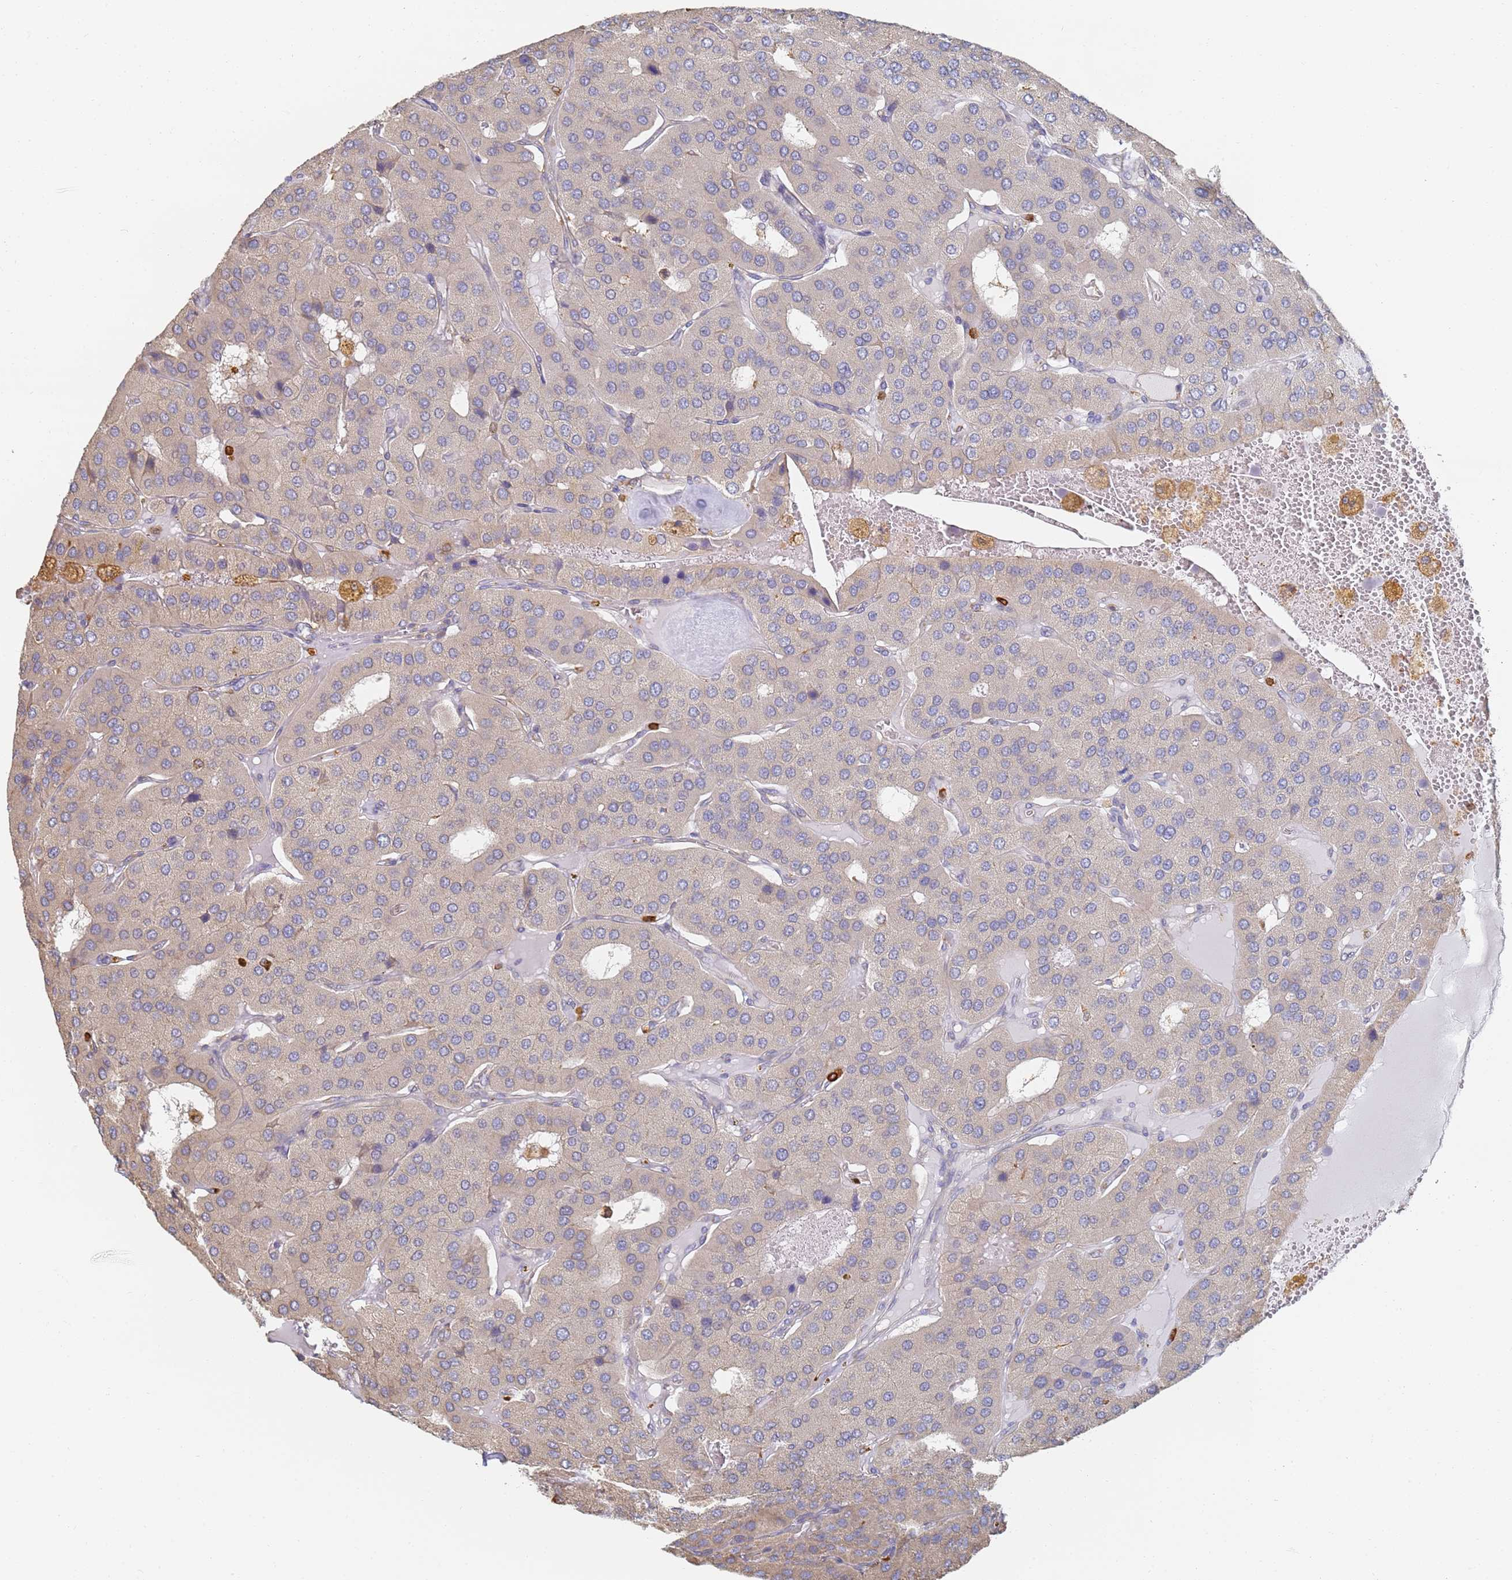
{"staining": {"intensity": "negative", "quantity": "none", "location": "none"}, "tissue": "parathyroid gland", "cell_type": "Glandular cells", "image_type": "normal", "snomed": [{"axis": "morphology", "description": "Normal tissue, NOS"}, {"axis": "morphology", "description": "Adenoma, NOS"}, {"axis": "topography", "description": "Parathyroid gland"}], "caption": "Glandular cells are negative for protein expression in benign human parathyroid gland. (DAB immunohistochemistry with hematoxylin counter stain).", "gene": "BIN2", "patient": {"sex": "female", "age": 86}}